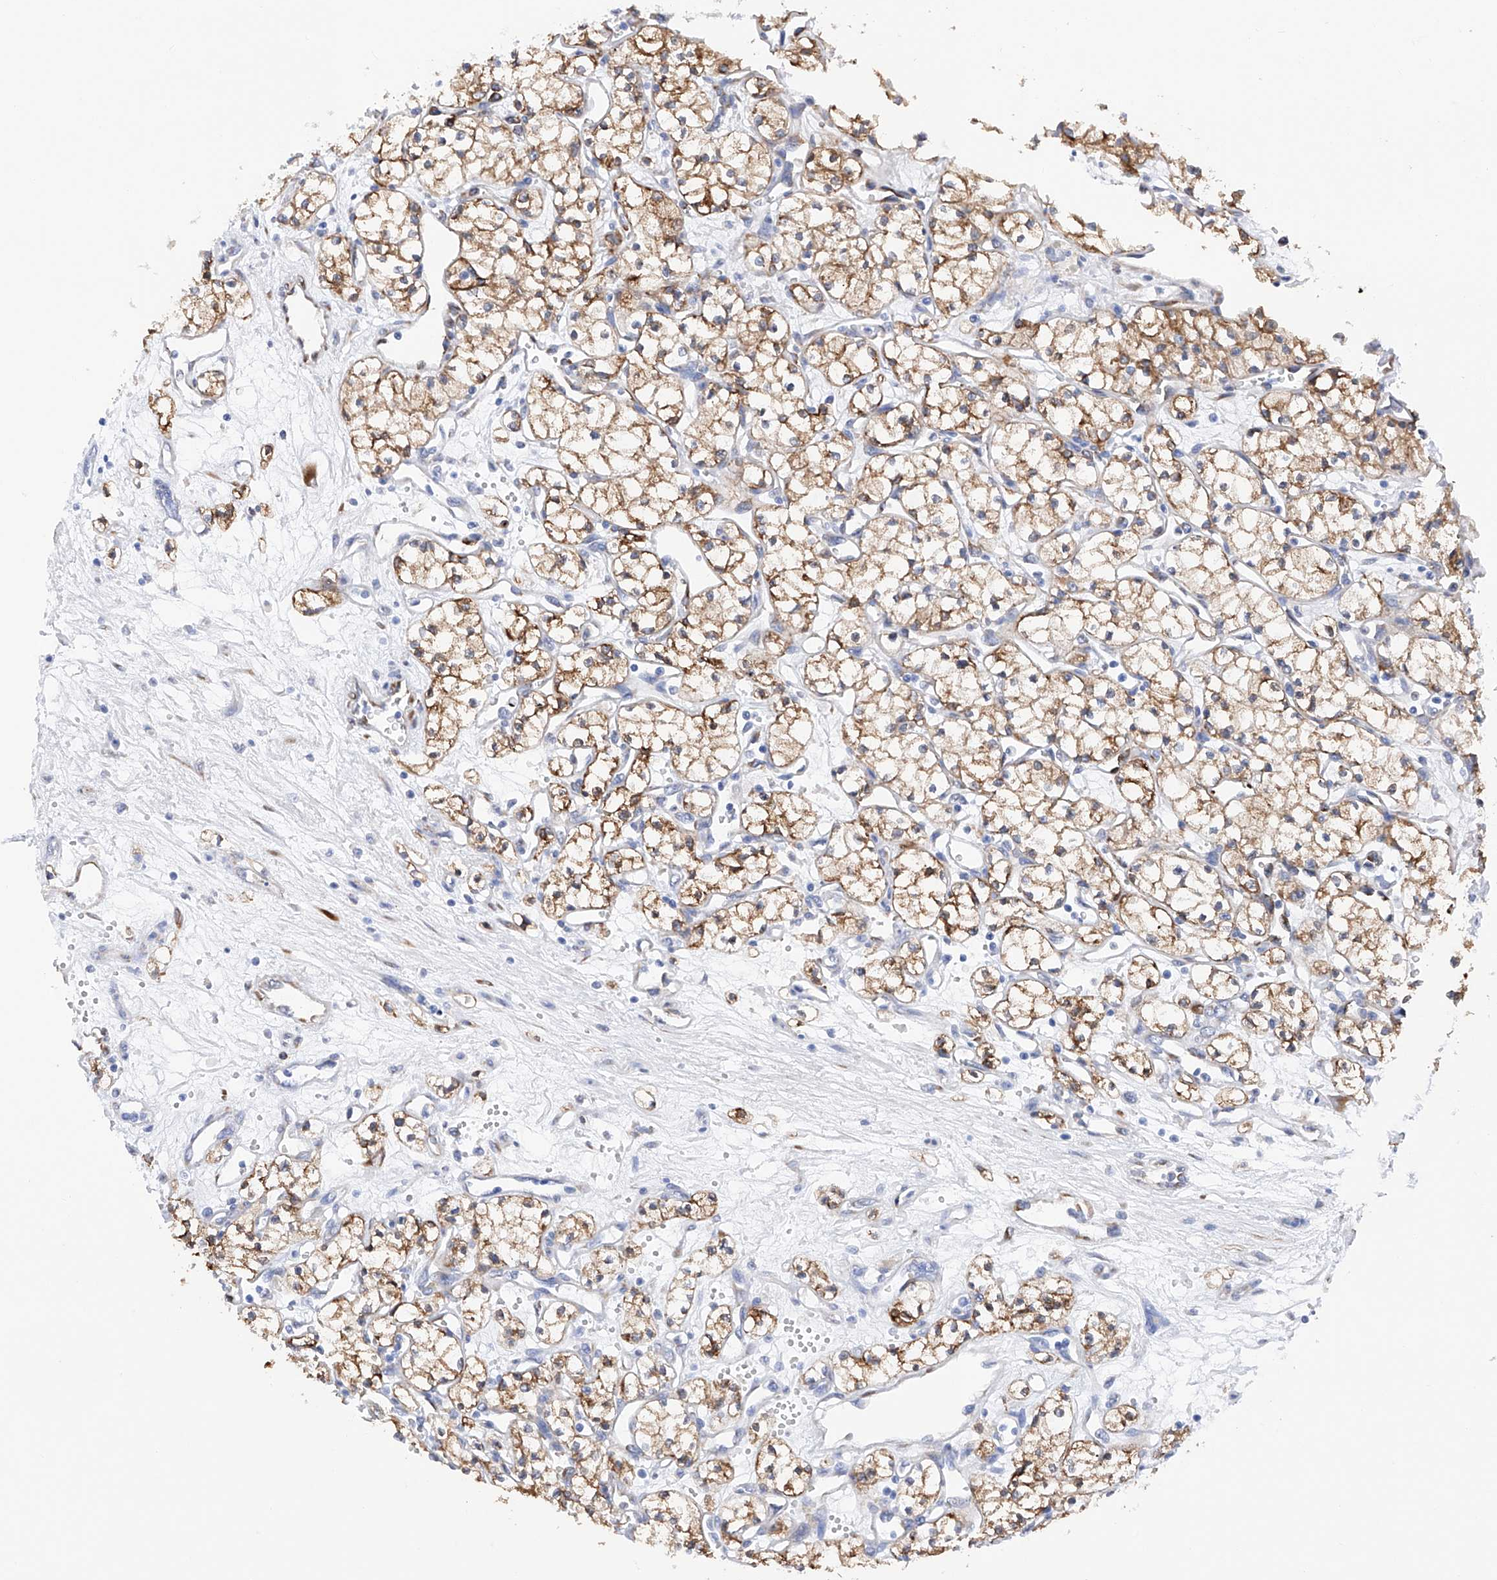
{"staining": {"intensity": "moderate", "quantity": ">75%", "location": "cytoplasmic/membranous"}, "tissue": "renal cancer", "cell_type": "Tumor cells", "image_type": "cancer", "snomed": [{"axis": "morphology", "description": "Adenocarcinoma, NOS"}, {"axis": "topography", "description": "Kidney"}], "caption": "Tumor cells demonstrate medium levels of moderate cytoplasmic/membranous positivity in about >75% of cells in adenocarcinoma (renal). The staining is performed using DAB brown chromogen to label protein expression. The nuclei are counter-stained blue using hematoxylin.", "gene": "PDIA5", "patient": {"sex": "male", "age": 59}}